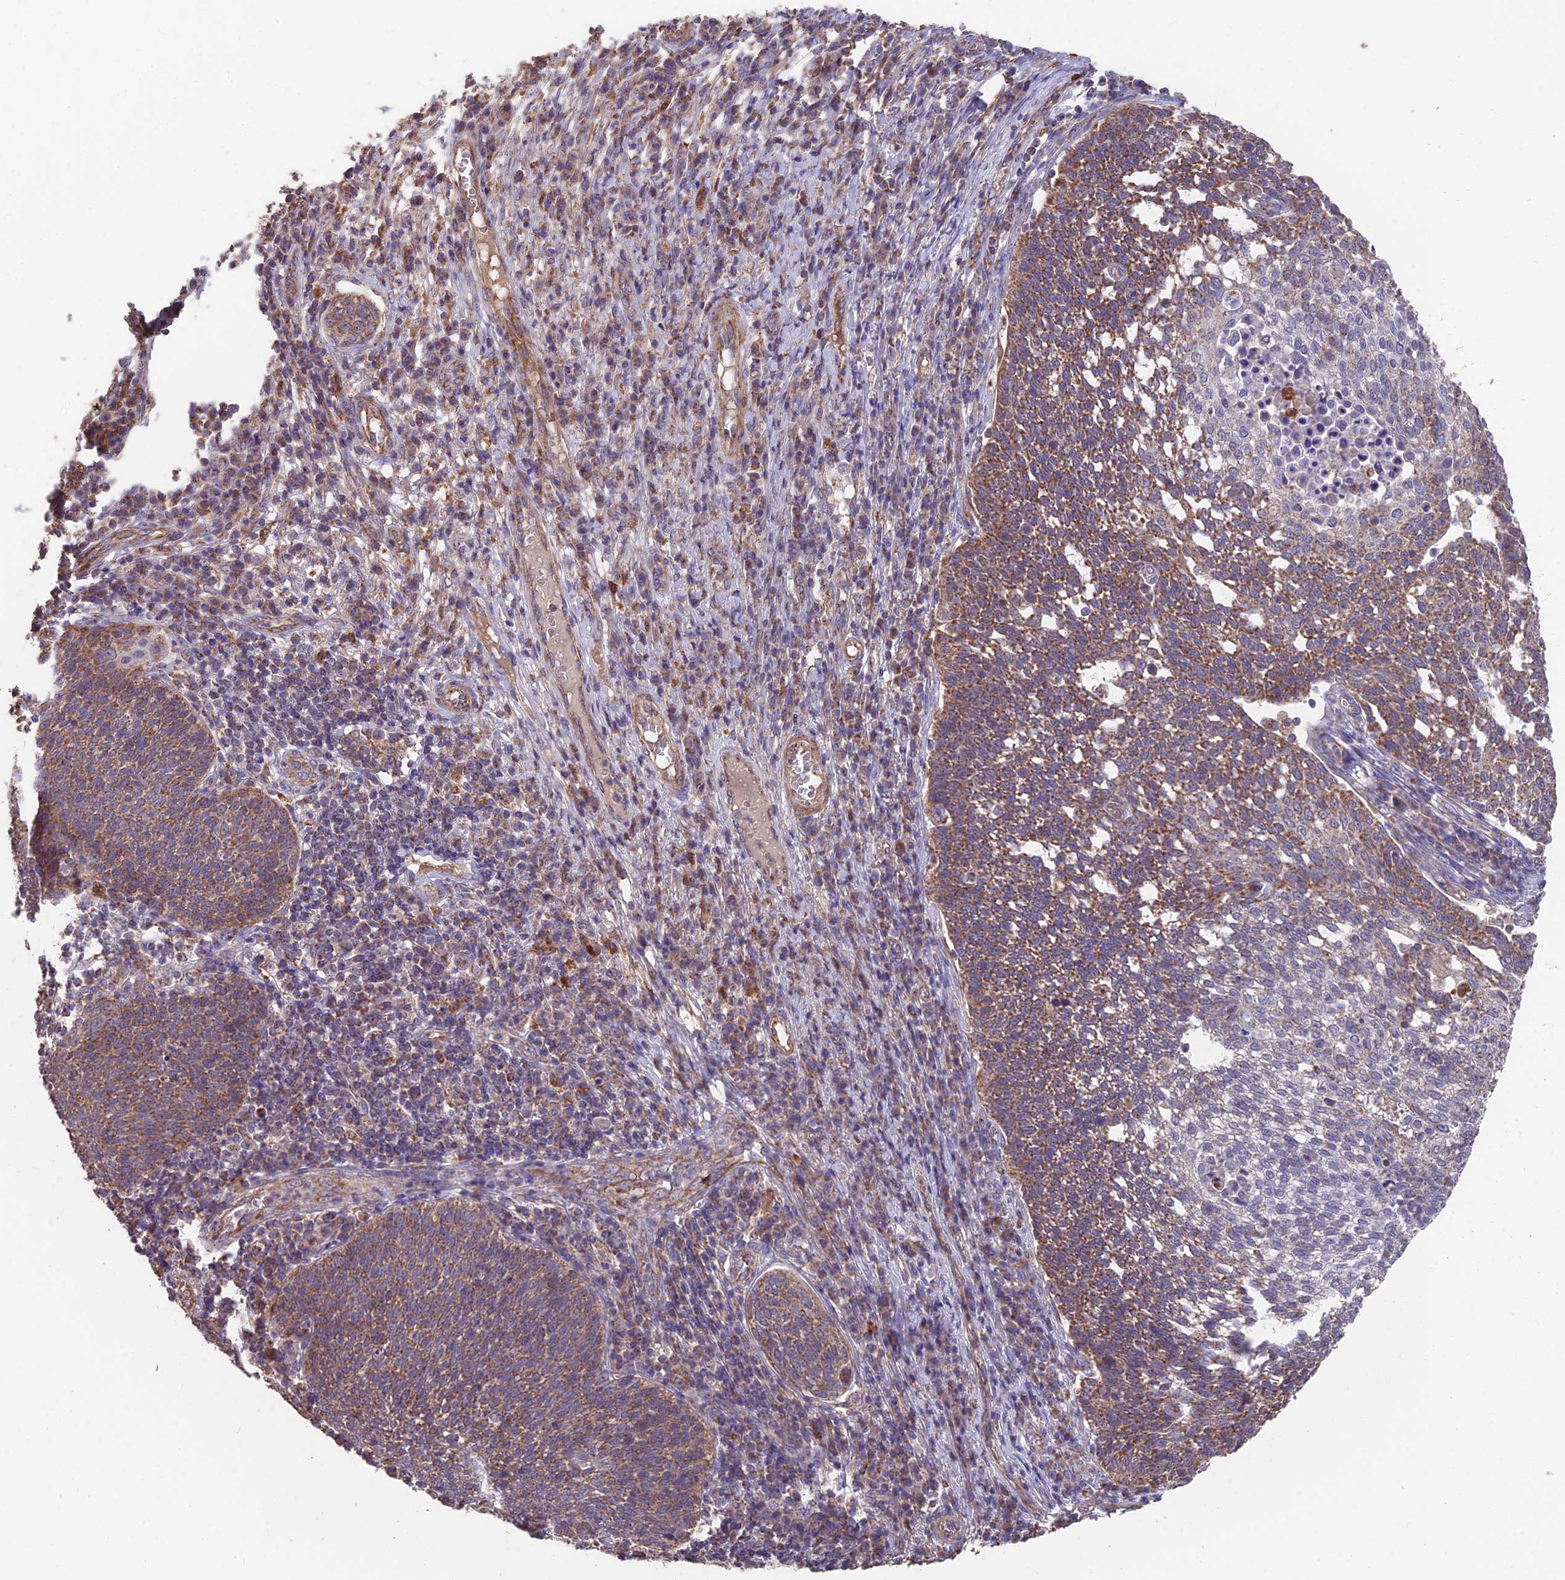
{"staining": {"intensity": "moderate", "quantity": "25%-75%", "location": "cytoplasmic/membranous"}, "tissue": "cervical cancer", "cell_type": "Tumor cells", "image_type": "cancer", "snomed": [{"axis": "morphology", "description": "Squamous cell carcinoma, NOS"}, {"axis": "topography", "description": "Cervix"}], "caption": "A brown stain shows moderate cytoplasmic/membranous positivity of a protein in human cervical squamous cell carcinoma tumor cells.", "gene": "IFT22", "patient": {"sex": "female", "age": 34}}